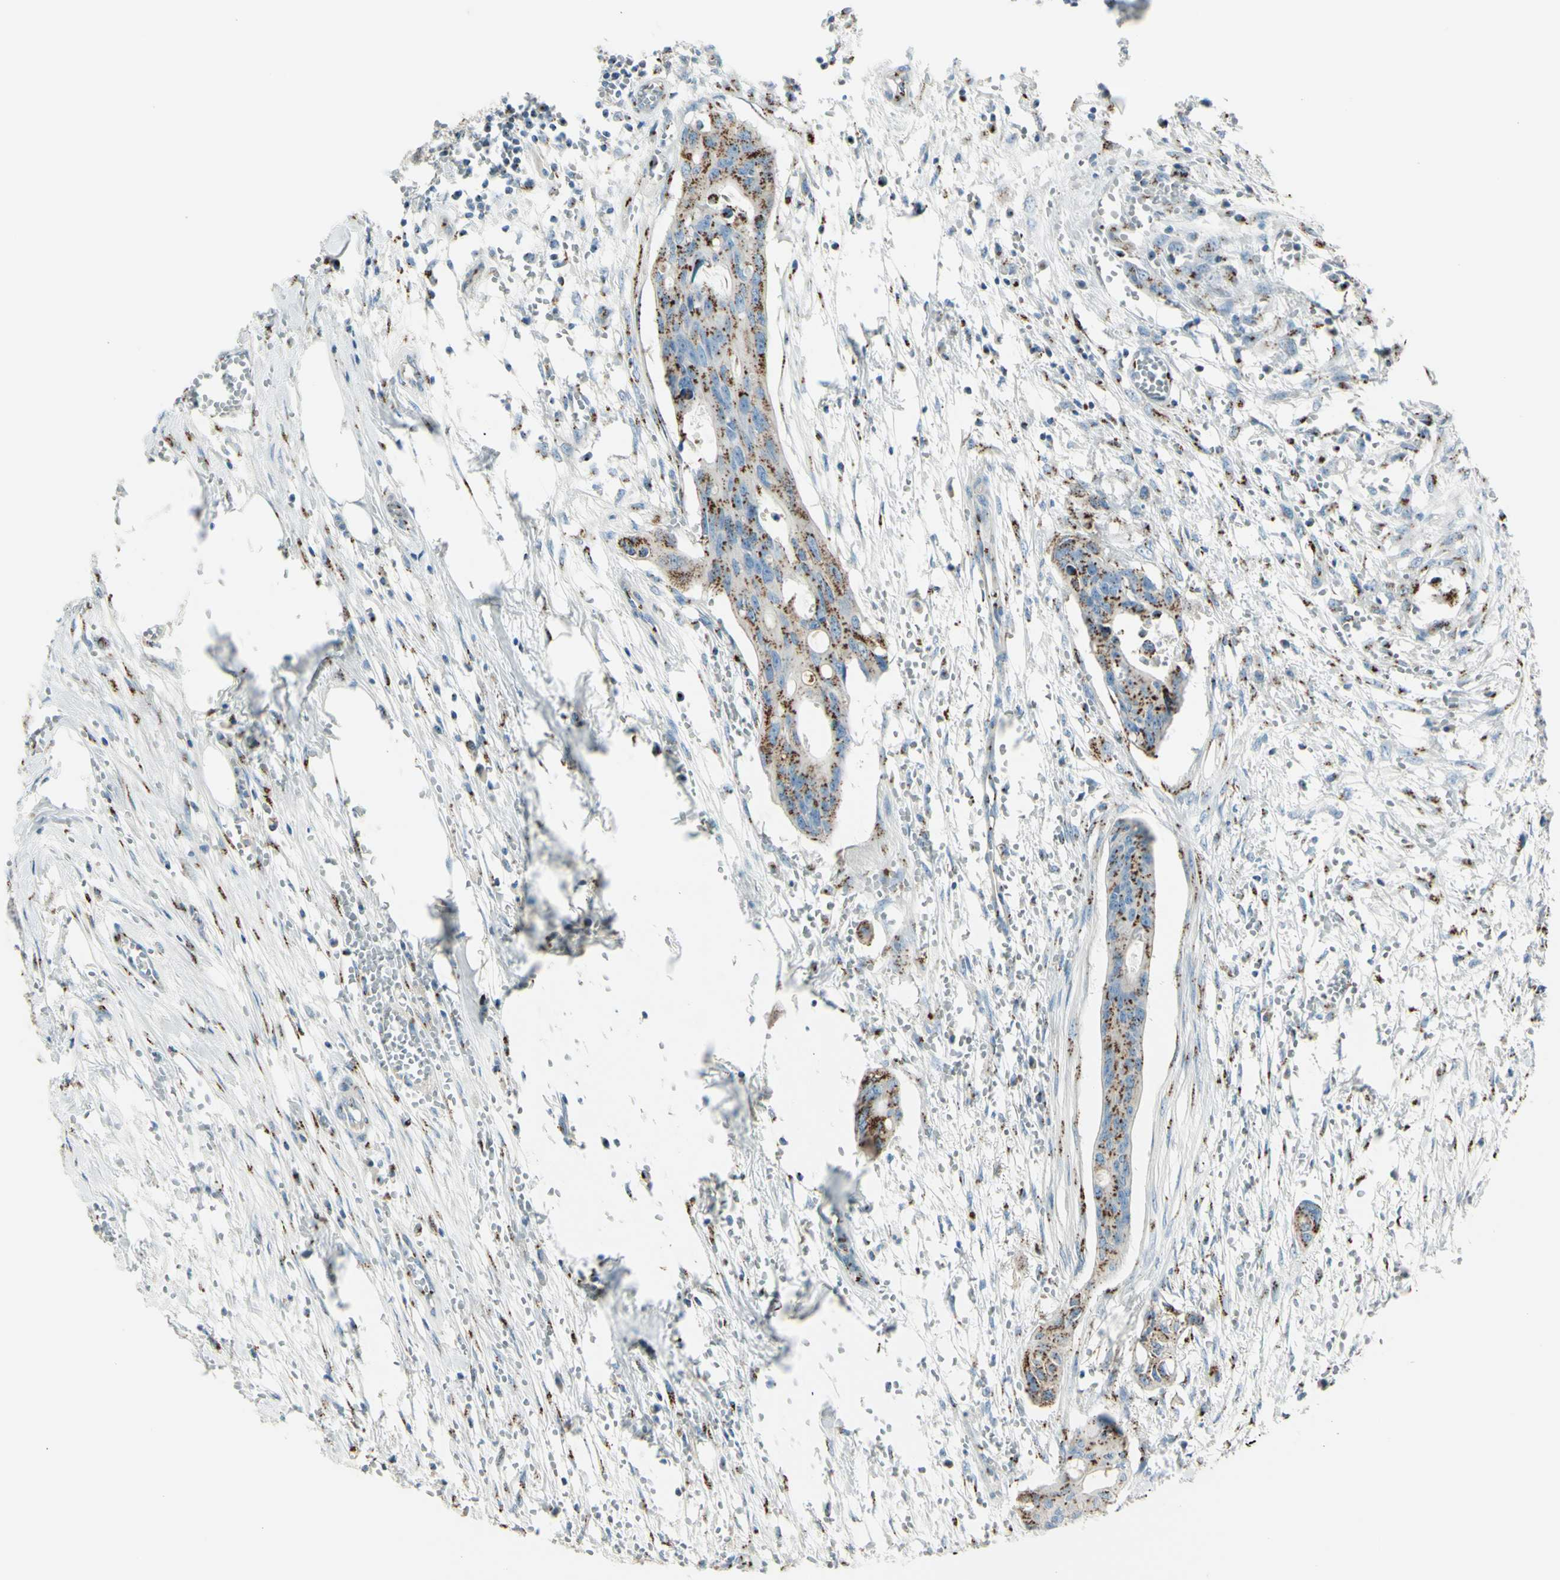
{"staining": {"intensity": "strong", "quantity": ">75%", "location": "cytoplasmic/membranous"}, "tissue": "colorectal cancer", "cell_type": "Tumor cells", "image_type": "cancer", "snomed": [{"axis": "morphology", "description": "Adenocarcinoma, NOS"}, {"axis": "topography", "description": "Colon"}], "caption": "Immunohistochemical staining of human colorectal cancer (adenocarcinoma) exhibits strong cytoplasmic/membranous protein staining in approximately >75% of tumor cells. The staining is performed using DAB (3,3'-diaminobenzidine) brown chromogen to label protein expression. The nuclei are counter-stained blue using hematoxylin.", "gene": "B4GALT1", "patient": {"sex": "female", "age": 57}}